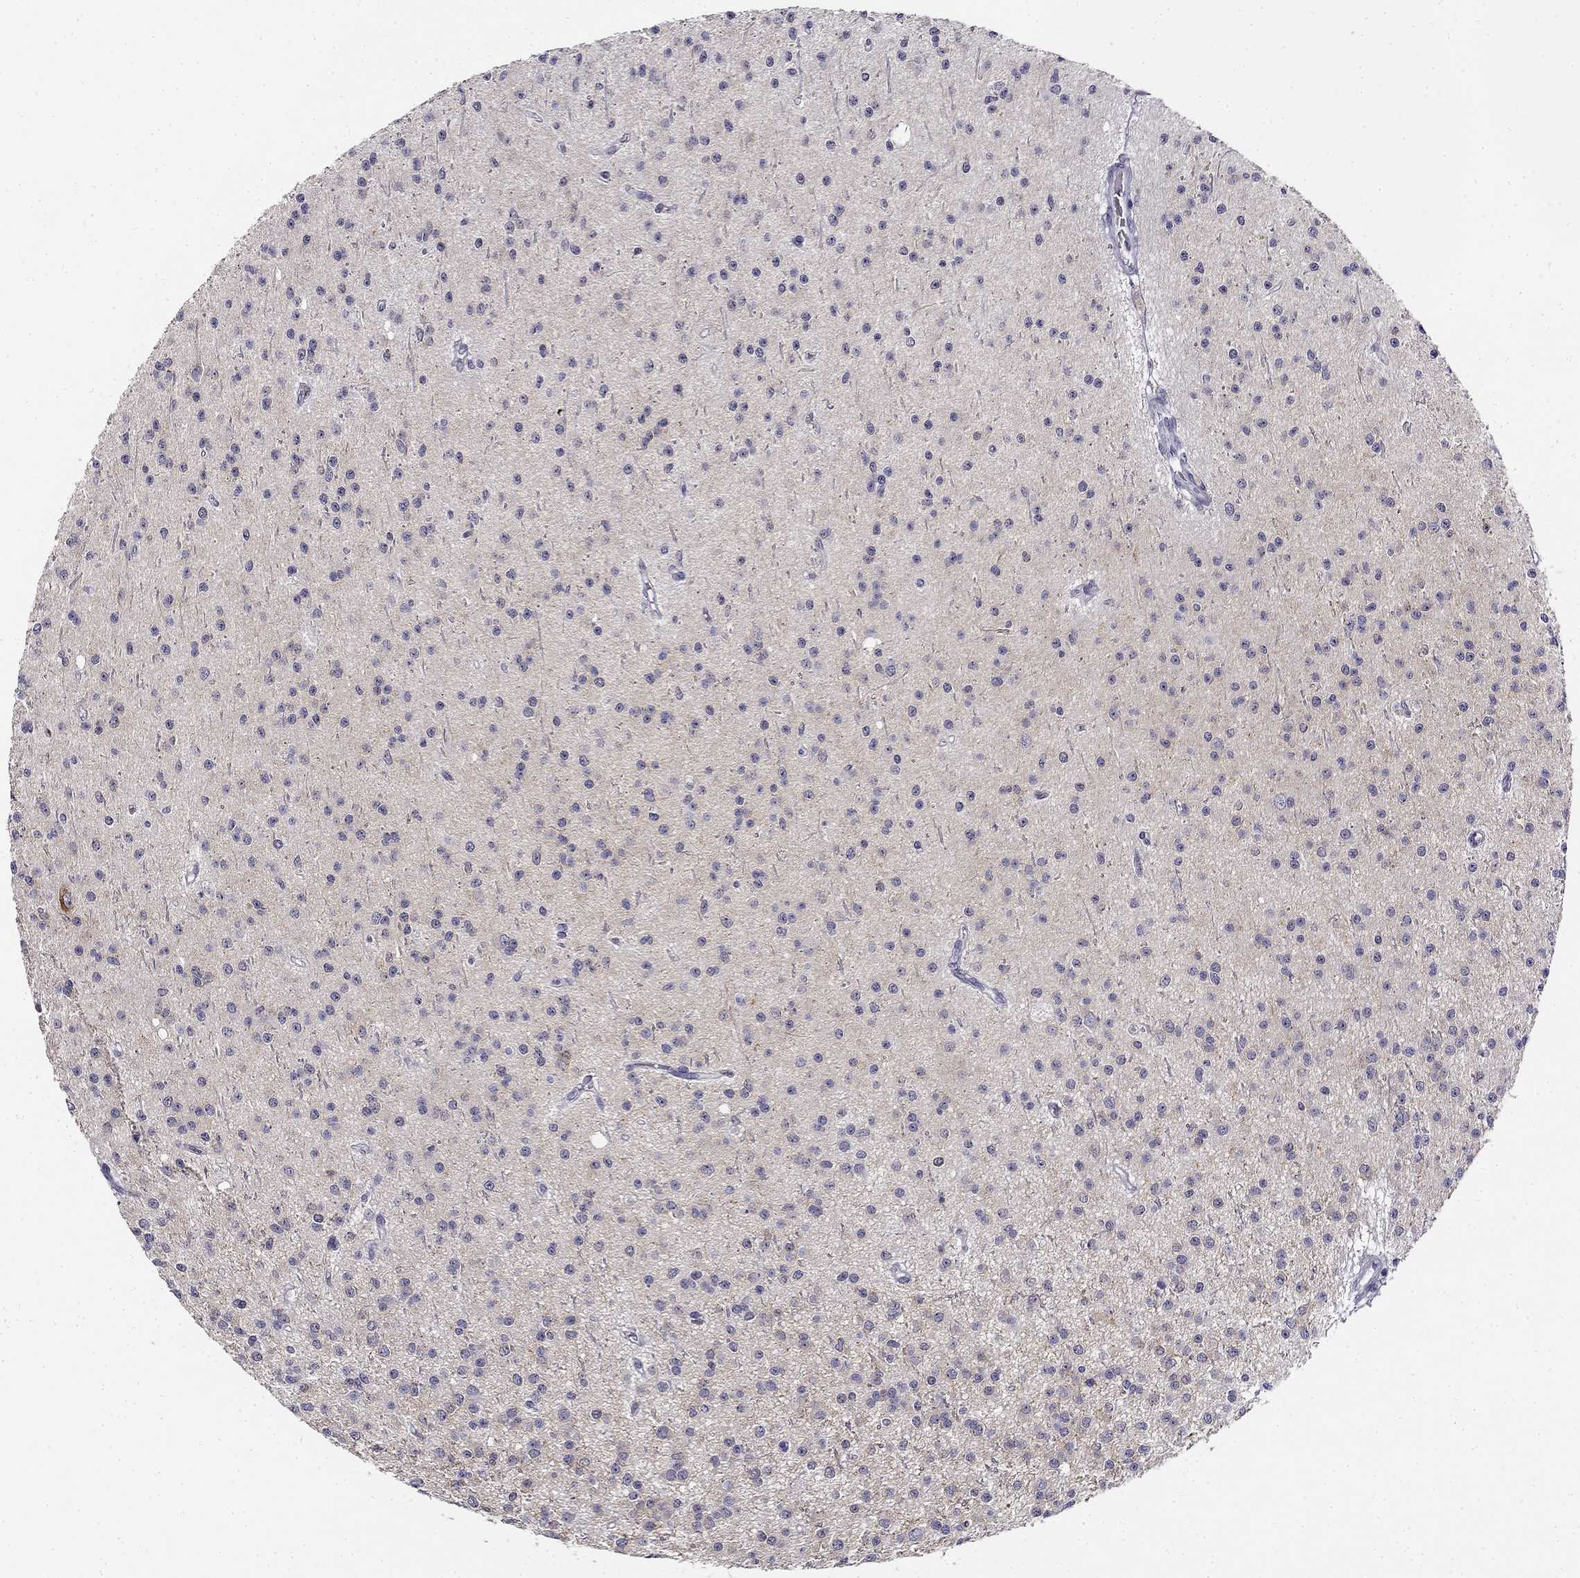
{"staining": {"intensity": "negative", "quantity": "none", "location": "none"}, "tissue": "glioma", "cell_type": "Tumor cells", "image_type": "cancer", "snomed": [{"axis": "morphology", "description": "Glioma, malignant, Low grade"}, {"axis": "topography", "description": "Brain"}], "caption": "DAB (3,3'-diaminobenzidine) immunohistochemical staining of human glioma exhibits no significant expression in tumor cells. (DAB immunohistochemistry (IHC) with hematoxylin counter stain).", "gene": "CNR1", "patient": {"sex": "male", "age": 27}}